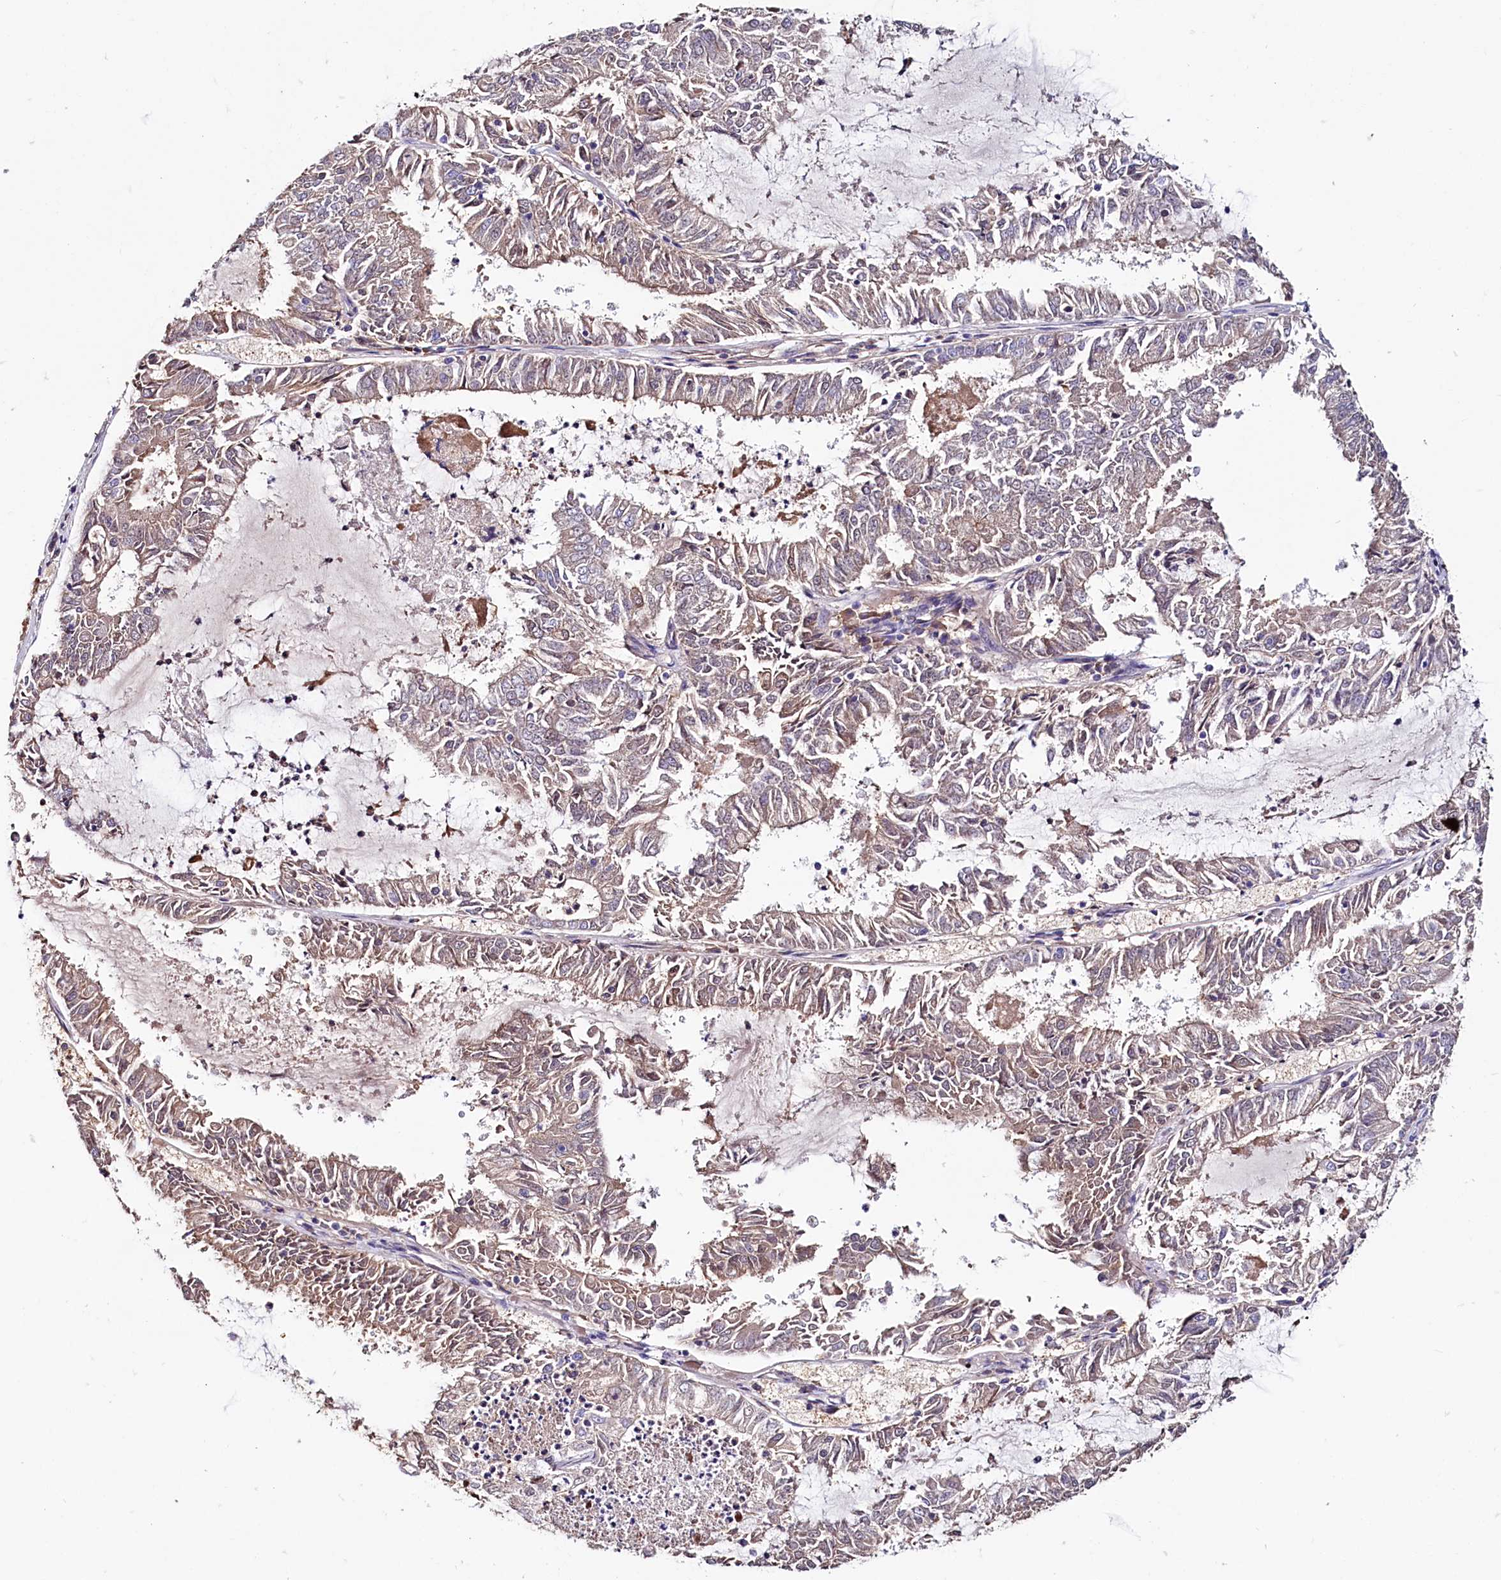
{"staining": {"intensity": "weak", "quantity": "25%-75%", "location": "cytoplasmic/membranous"}, "tissue": "endometrial cancer", "cell_type": "Tumor cells", "image_type": "cancer", "snomed": [{"axis": "morphology", "description": "Adenocarcinoma, NOS"}, {"axis": "topography", "description": "Endometrium"}], "caption": "Weak cytoplasmic/membranous protein expression is seen in about 25%-75% of tumor cells in adenocarcinoma (endometrial).", "gene": "IL17RD", "patient": {"sex": "female", "age": 57}}